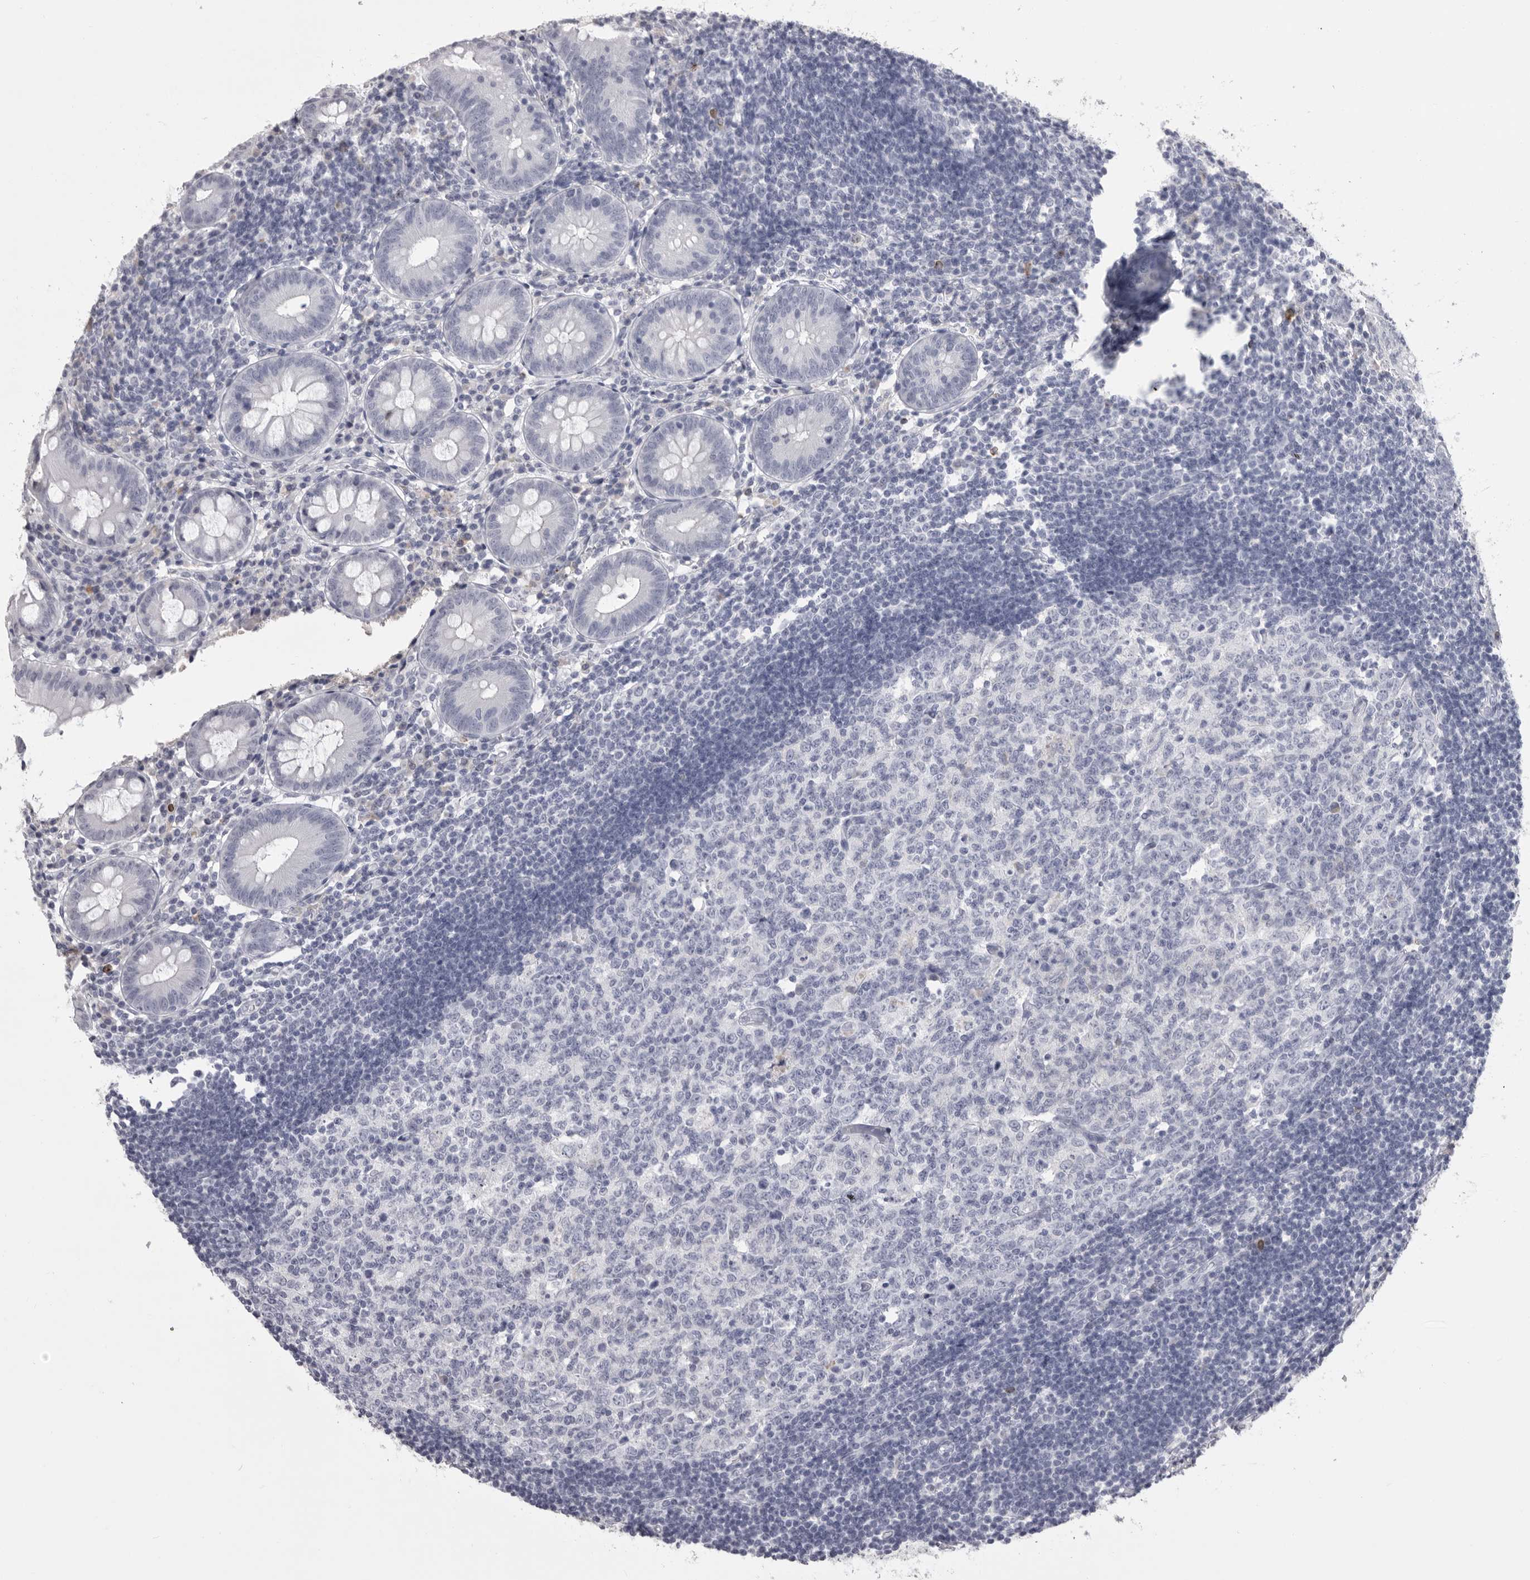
{"staining": {"intensity": "negative", "quantity": "none", "location": "none"}, "tissue": "appendix", "cell_type": "Glandular cells", "image_type": "normal", "snomed": [{"axis": "morphology", "description": "Normal tissue, NOS"}, {"axis": "topography", "description": "Appendix"}], "caption": "DAB immunohistochemical staining of benign appendix displays no significant expression in glandular cells.", "gene": "GNLY", "patient": {"sex": "female", "age": 54}}